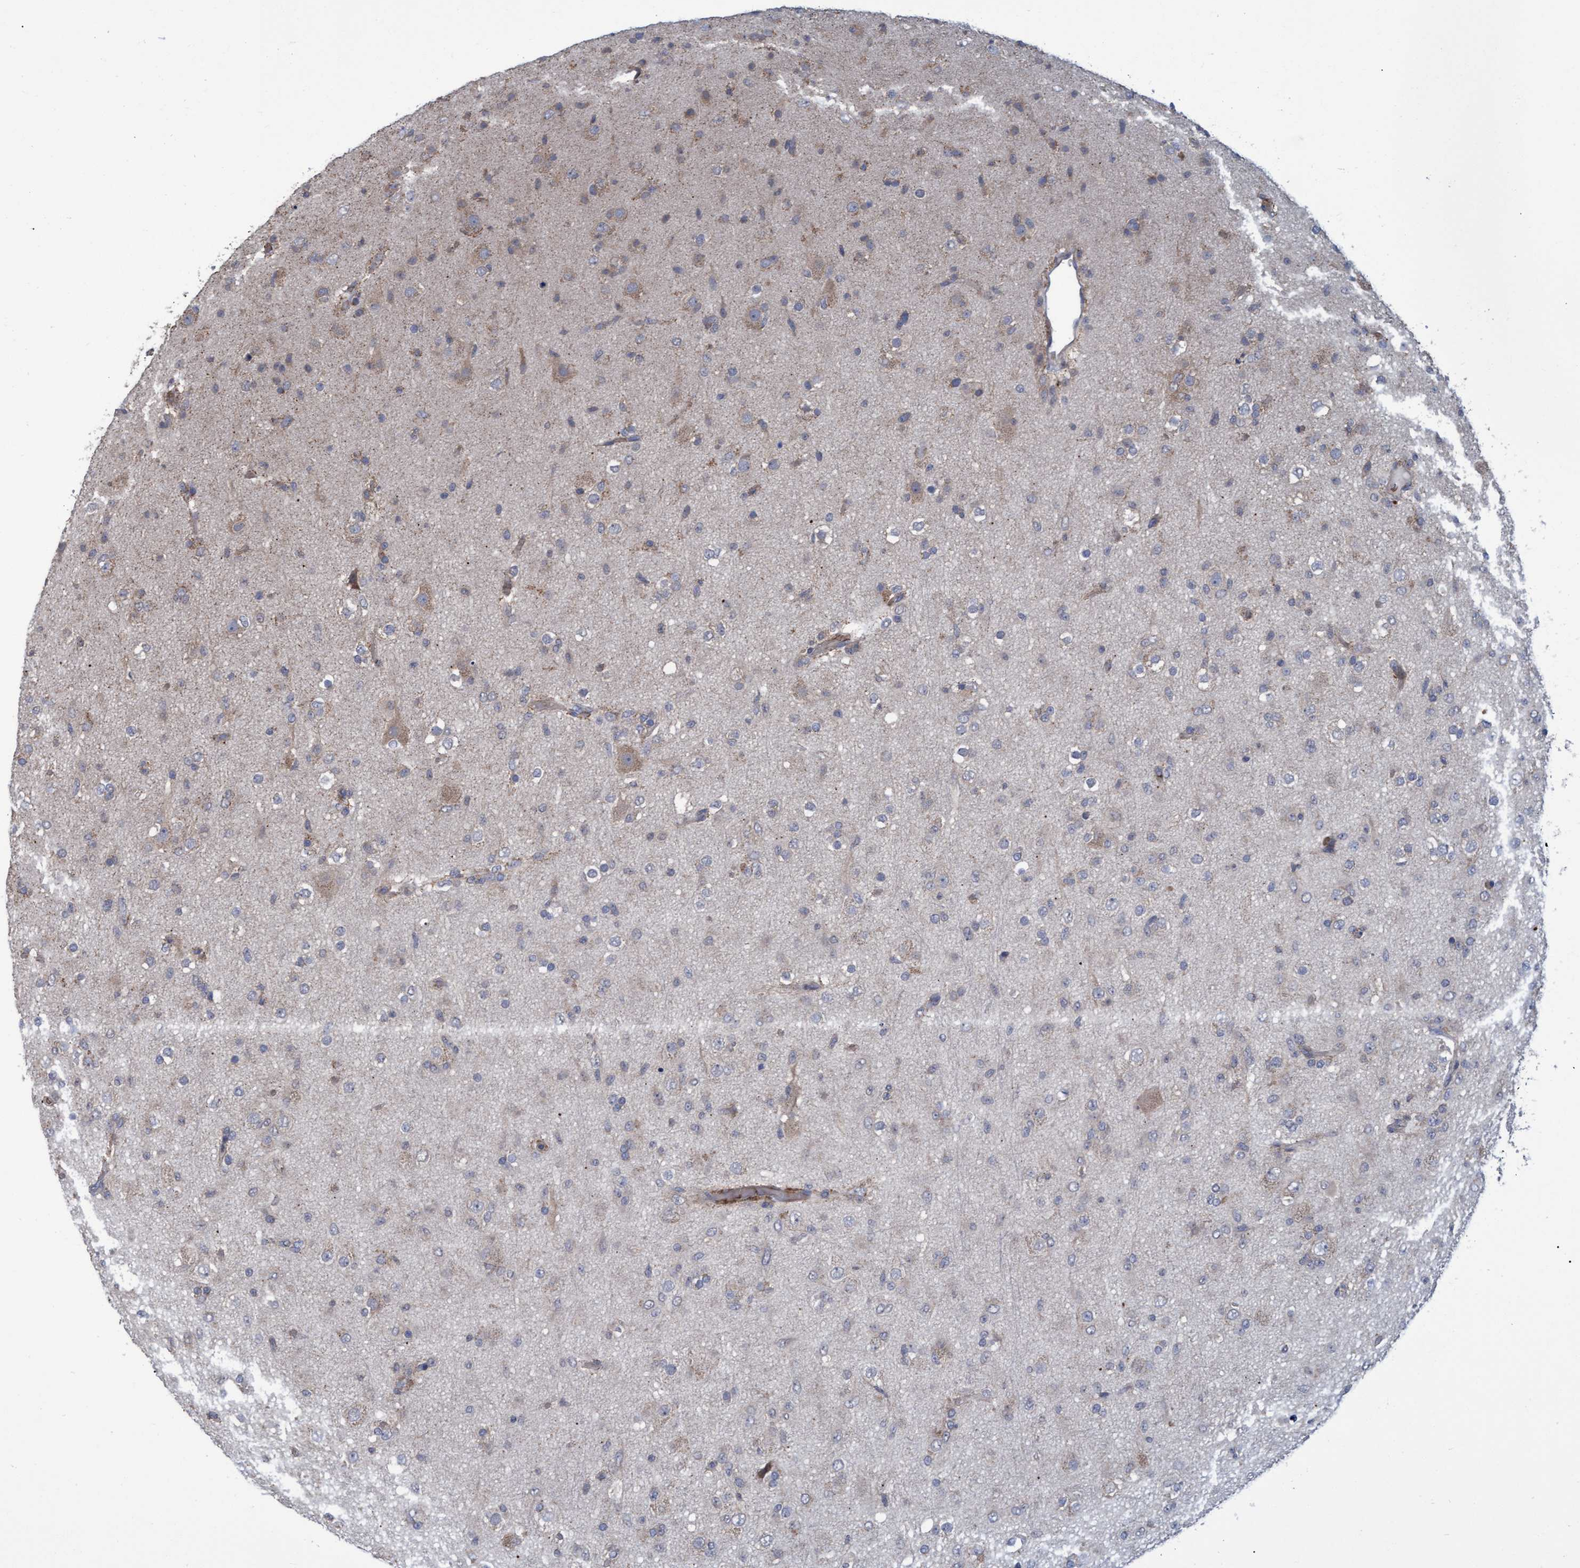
{"staining": {"intensity": "weak", "quantity": "<25%", "location": "cytoplasmic/membranous"}, "tissue": "glioma", "cell_type": "Tumor cells", "image_type": "cancer", "snomed": [{"axis": "morphology", "description": "Glioma, malignant, Low grade"}, {"axis": "topography", "description": "Brain"}], "caption": "The micrograph exhibits no staining of tumor cells in glioma.", "gene": "NAA15", "patient": {"sex": "male", "age": 65}}